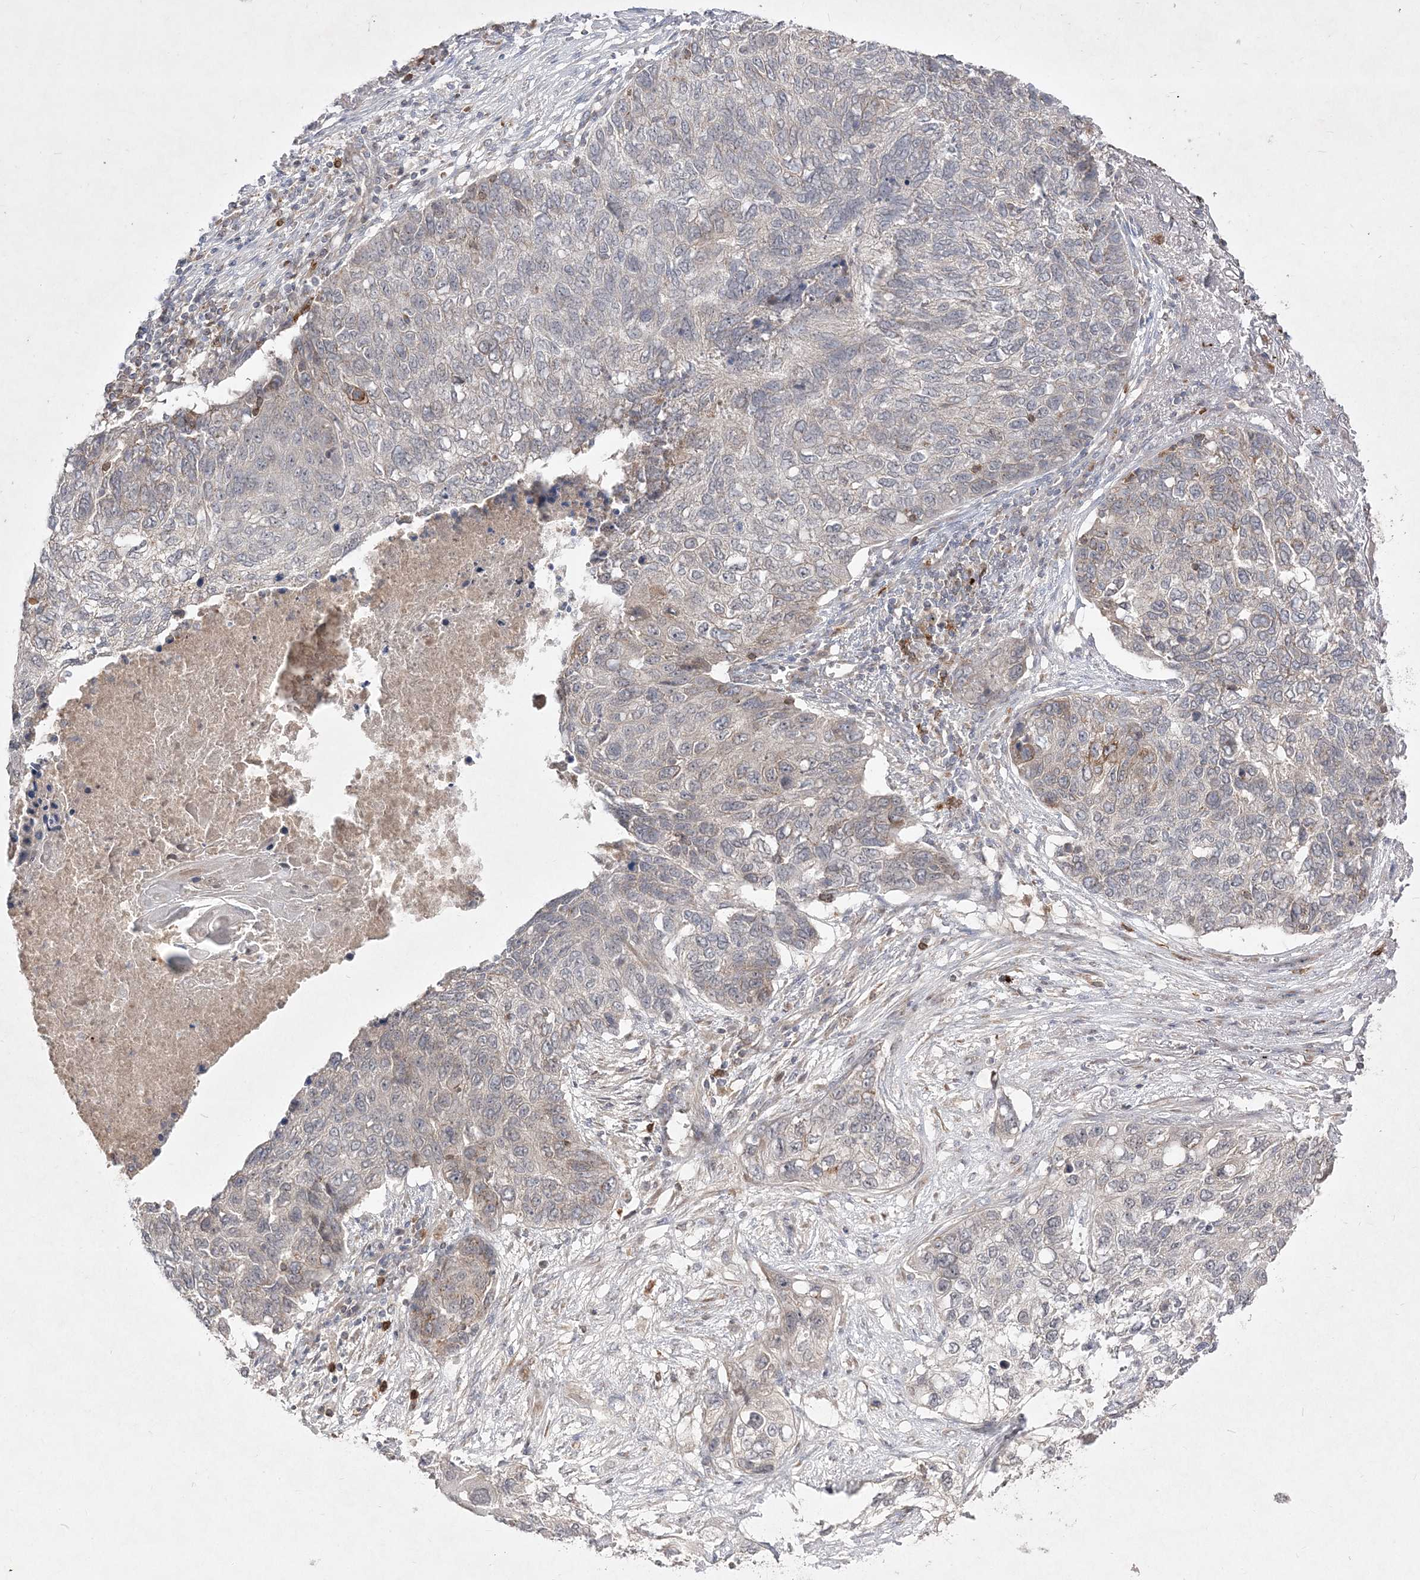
{"staining": {"intensity": "weak", "quantity": "<25%", "location": "cytoplasmic/membranous"}, "tissue": "lung cancer", "cell_type": "Tumor cells", "image_type": "cancer", "snomed": [{"axis": "morphology", "description": "Squamous cell carcinoma, NOS"}, {"axis": "topography", "description": "Lung"}], "caption": "Tumor cells are negative for protein expression in human squamous cell carcinoma (lung).", "gene": "CLNK", "patient": {"sex": "female", "age": 63}}